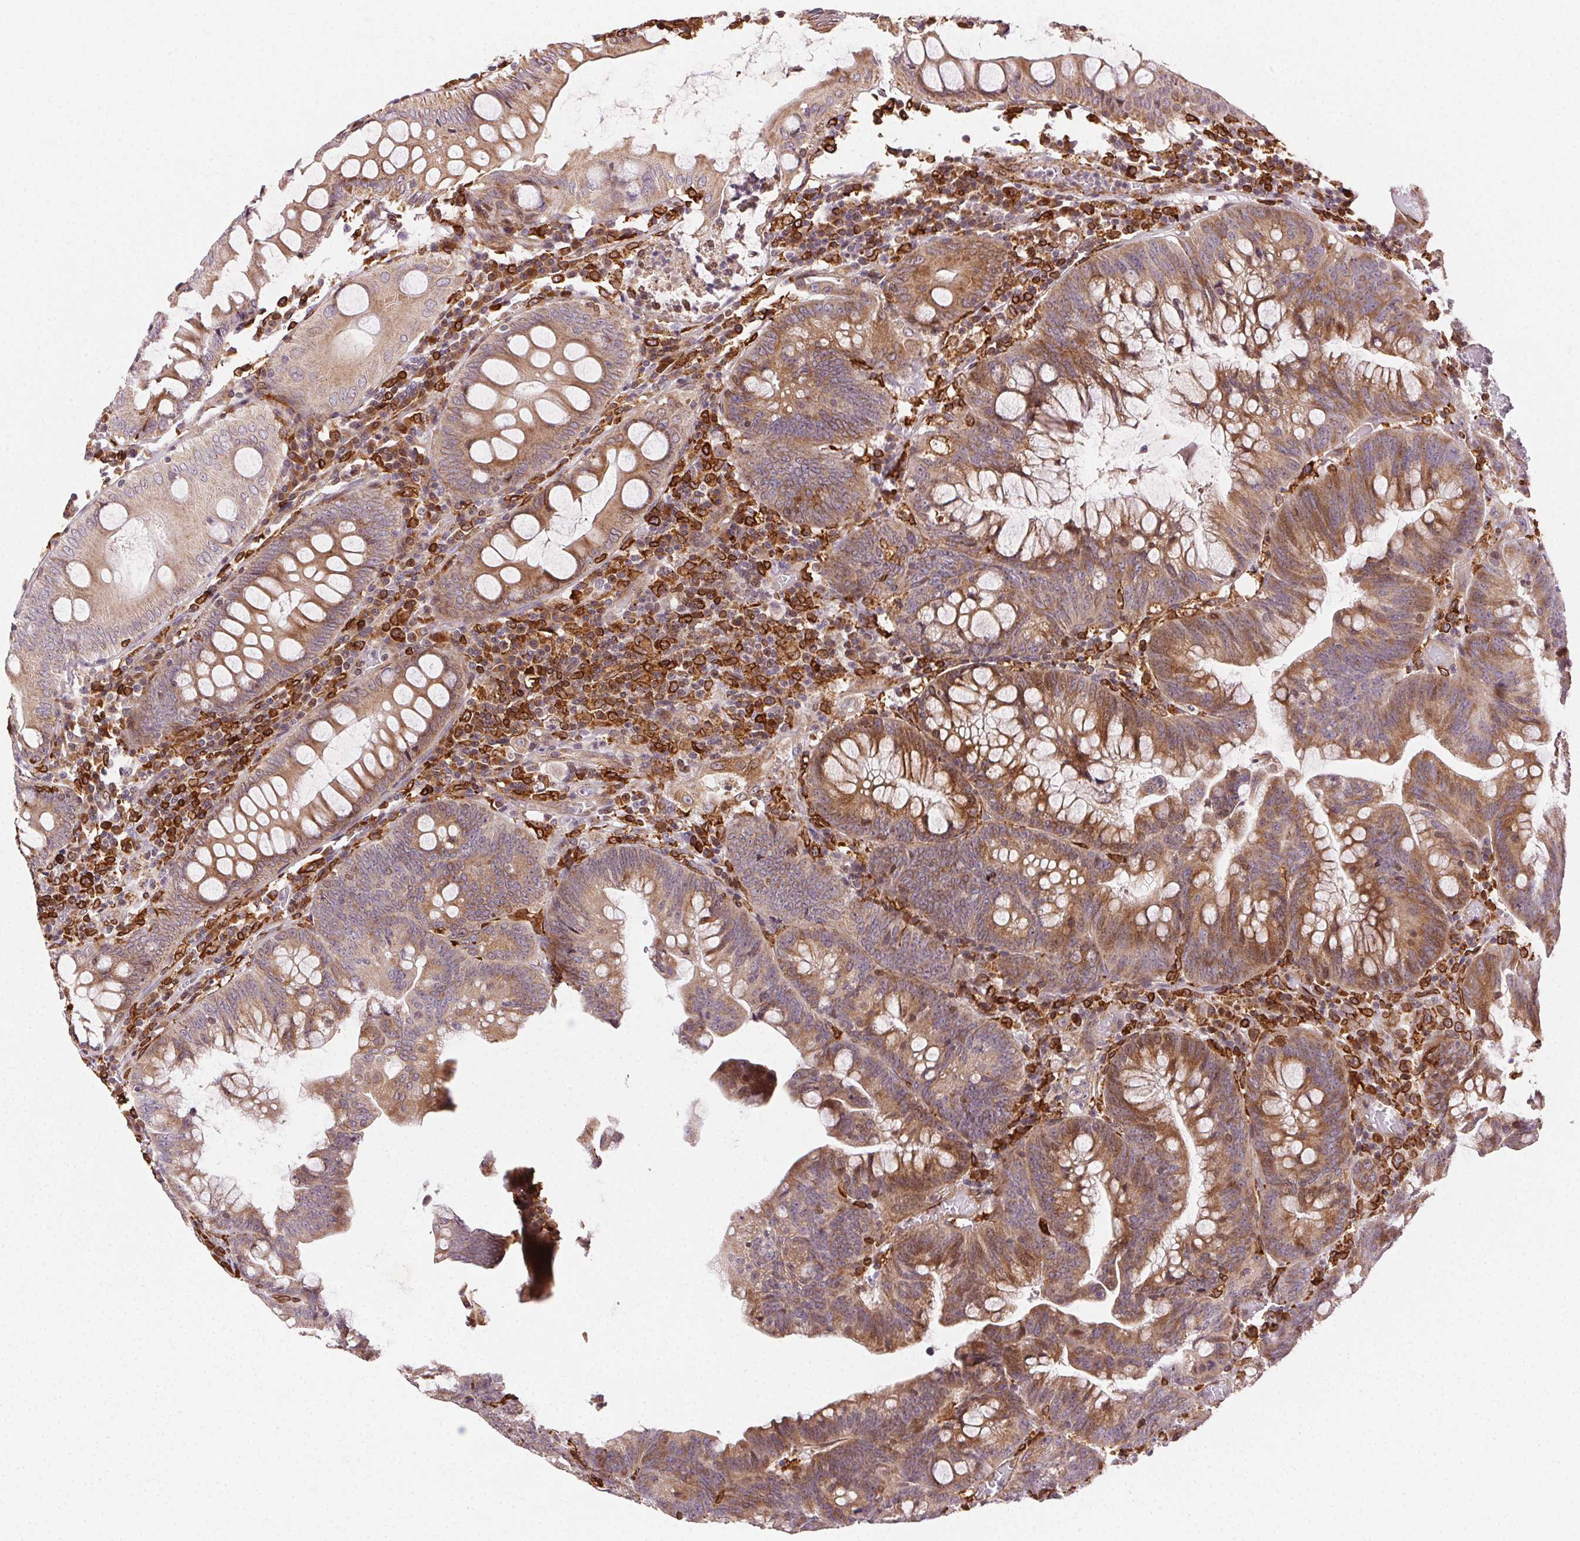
{"staining": {"intensity": "moderate", "quantity": ">75%", "location": "cytoplasmic/membranous"}, "tissue": "colorectal cancer", "cell_type": "Tumor cells", "image_type": "cancer", "snomed": [{"axis": "morphology", "description": "Adenocarcinoma, NOS"}, {"axis": "topography", "description": "Colon"}], "caption": "An immunohistochemistry image of neoplastic tissue is shown. Protein staining in brown shows moderate cytoplasmic/membranous positivity in colorectal adenocarcinoma within tumor cells.", "gene": "RNASET2", "patient": {"sex": "male", "age": 62}}